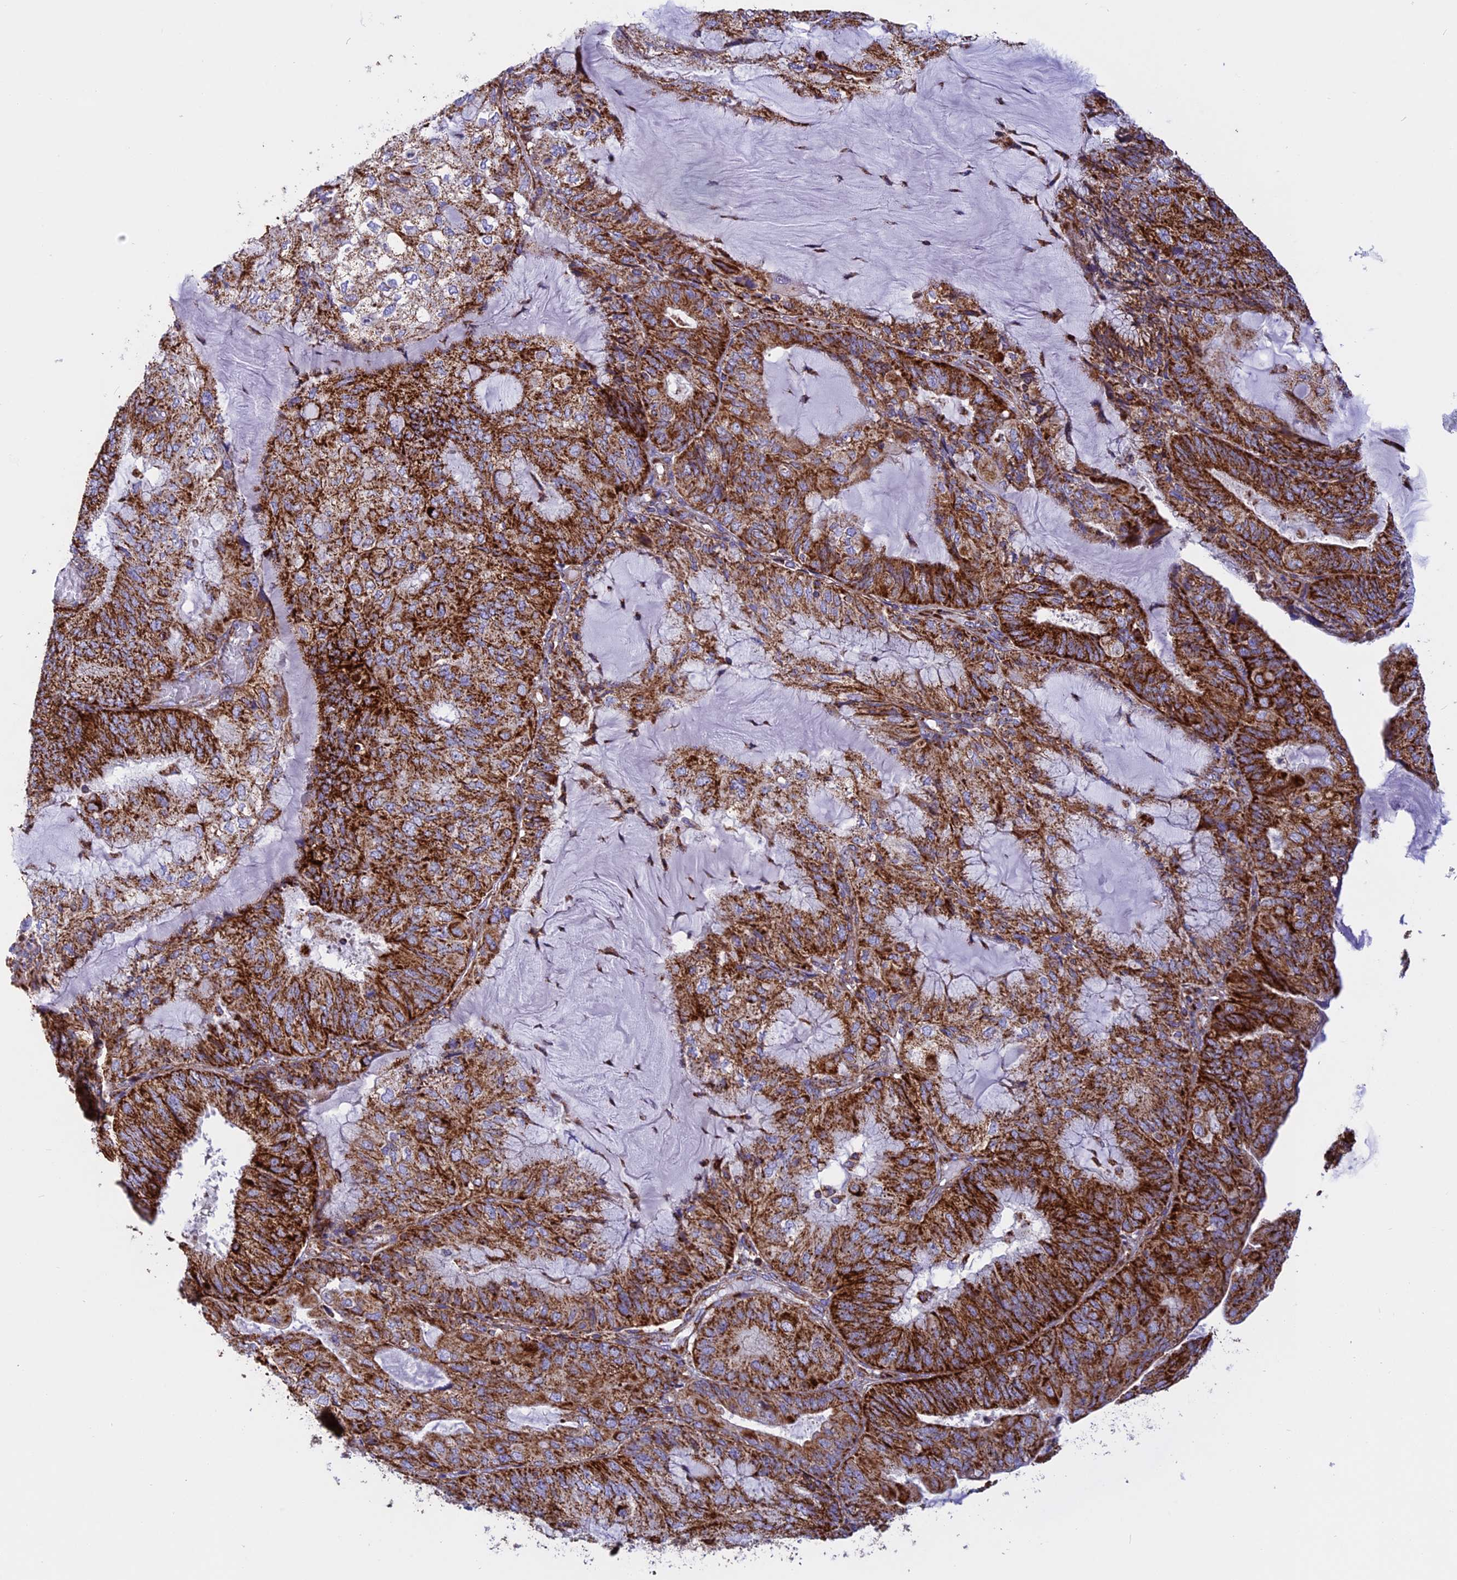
{"staining": {"intensity": "strong", "quantity": ">75%", "location": "cytoplasmic/membranous"}, "tissue": "endometrial cancer", "cell_type": "Tumor cells", "image_type": "cancer", "snomed": [{"axis": "morphology", "description": "Adenocarcinoma, NOS"}, {"axis": "topography", "description": "Endometrium"}], "caption": "A micrograph showing strong cytoplasmic/membranous positivity in approximately >75% of tumor cells in adenocarcinoma (endometrial), as visualized by brown immunohistochemical staining.", "gene": "UQCRB", "patient": {"sex": "female", "age": 81}}